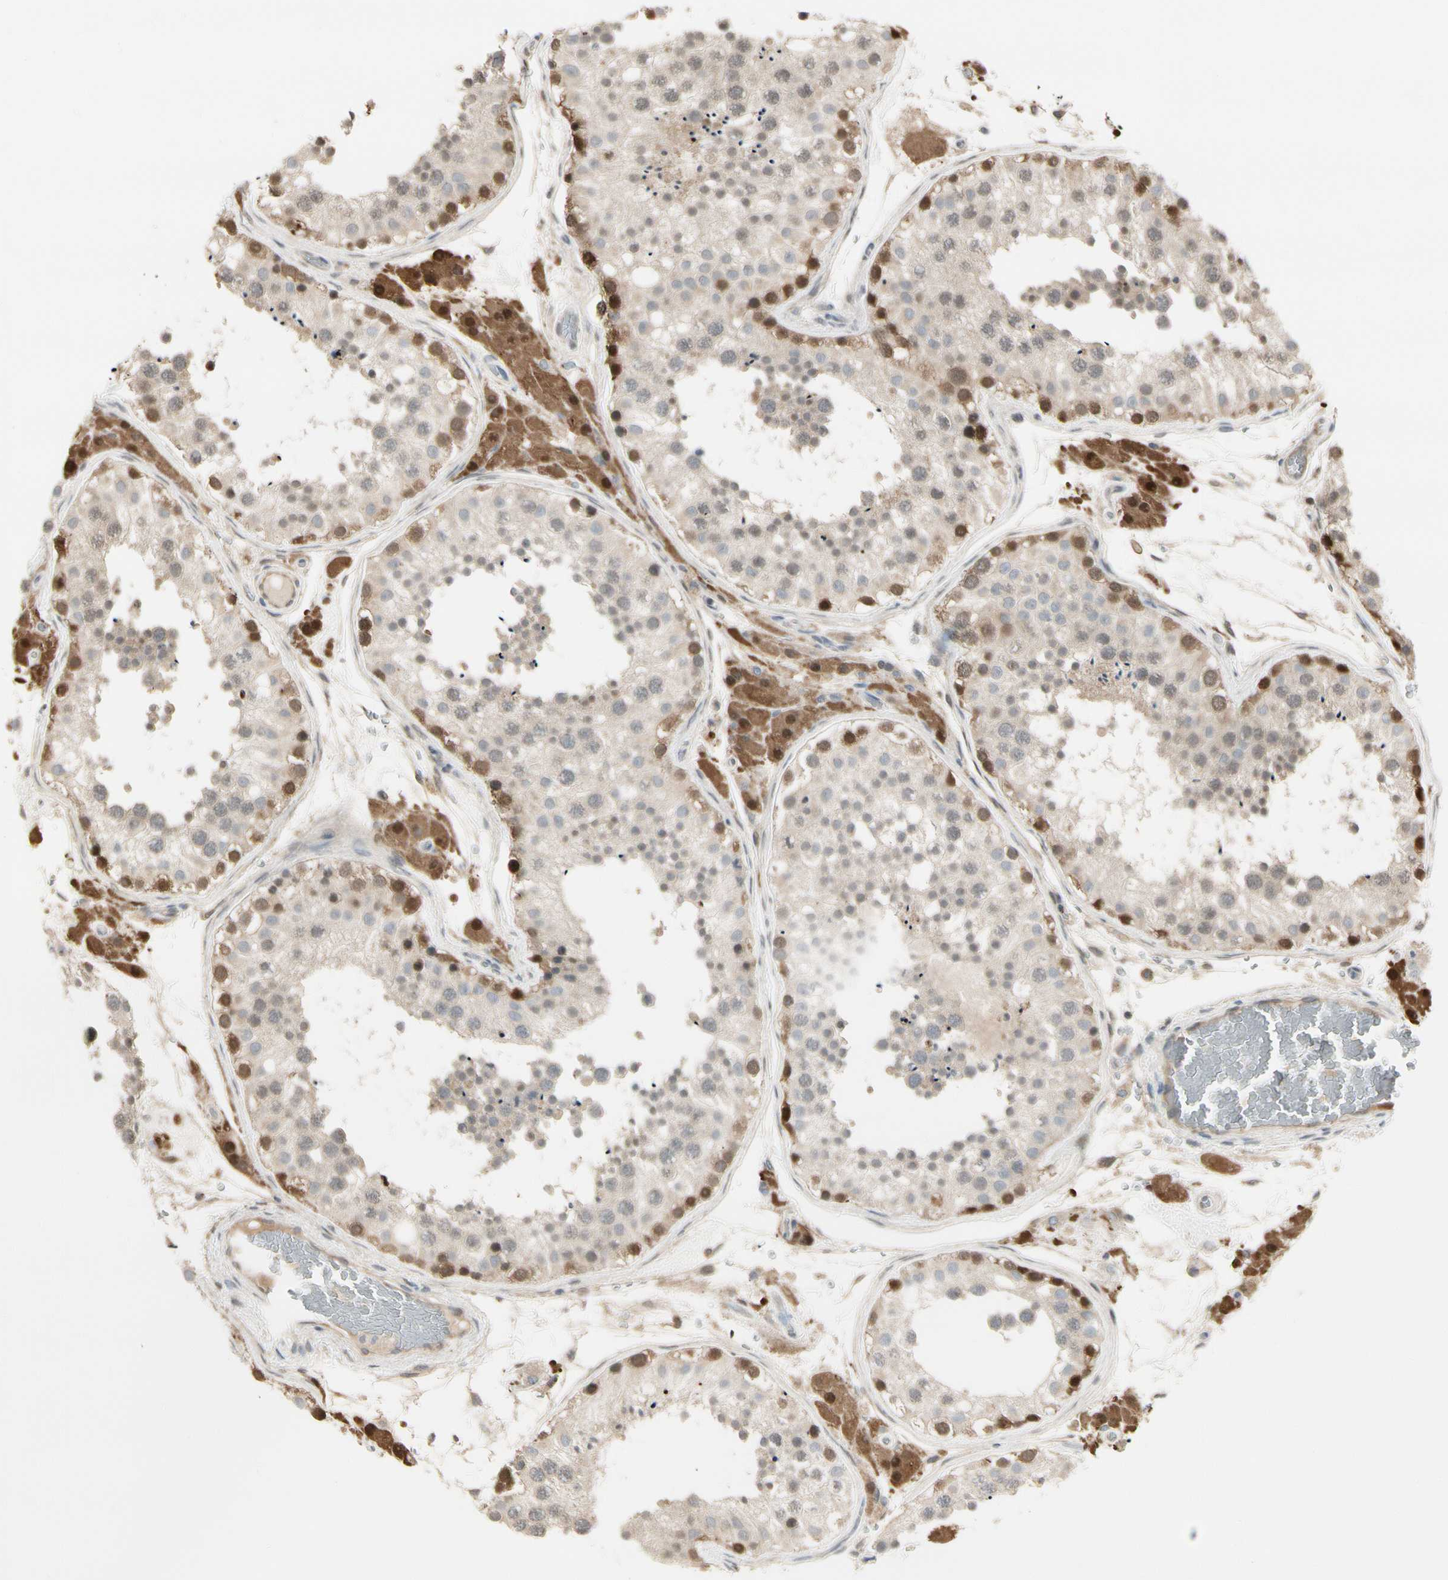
{"staining": {"intensity": "strong", "quantity": "<25%", "location": "cytoplasmic/membranous,nuclear"}, "tissue": "testis", "cell_type": "Cells in seminiferous ducts", "image_type": "normal", "snomed": [{"axis": "morphology", "description": "Normal tissue, NOS"}, {"axis": "topography", "description": "Testis"}, {"axis": "topography", "description": "Epididymis"}], "caption": "Immunohistochemical staining of normal testis exhibits medium levels of strong cytoplasmic/membranous,nuclear staining in approximately <25% of cells in seminiferous ducts.", "gene": "EVC", "patient": {"sex": "male", "age": 26}}